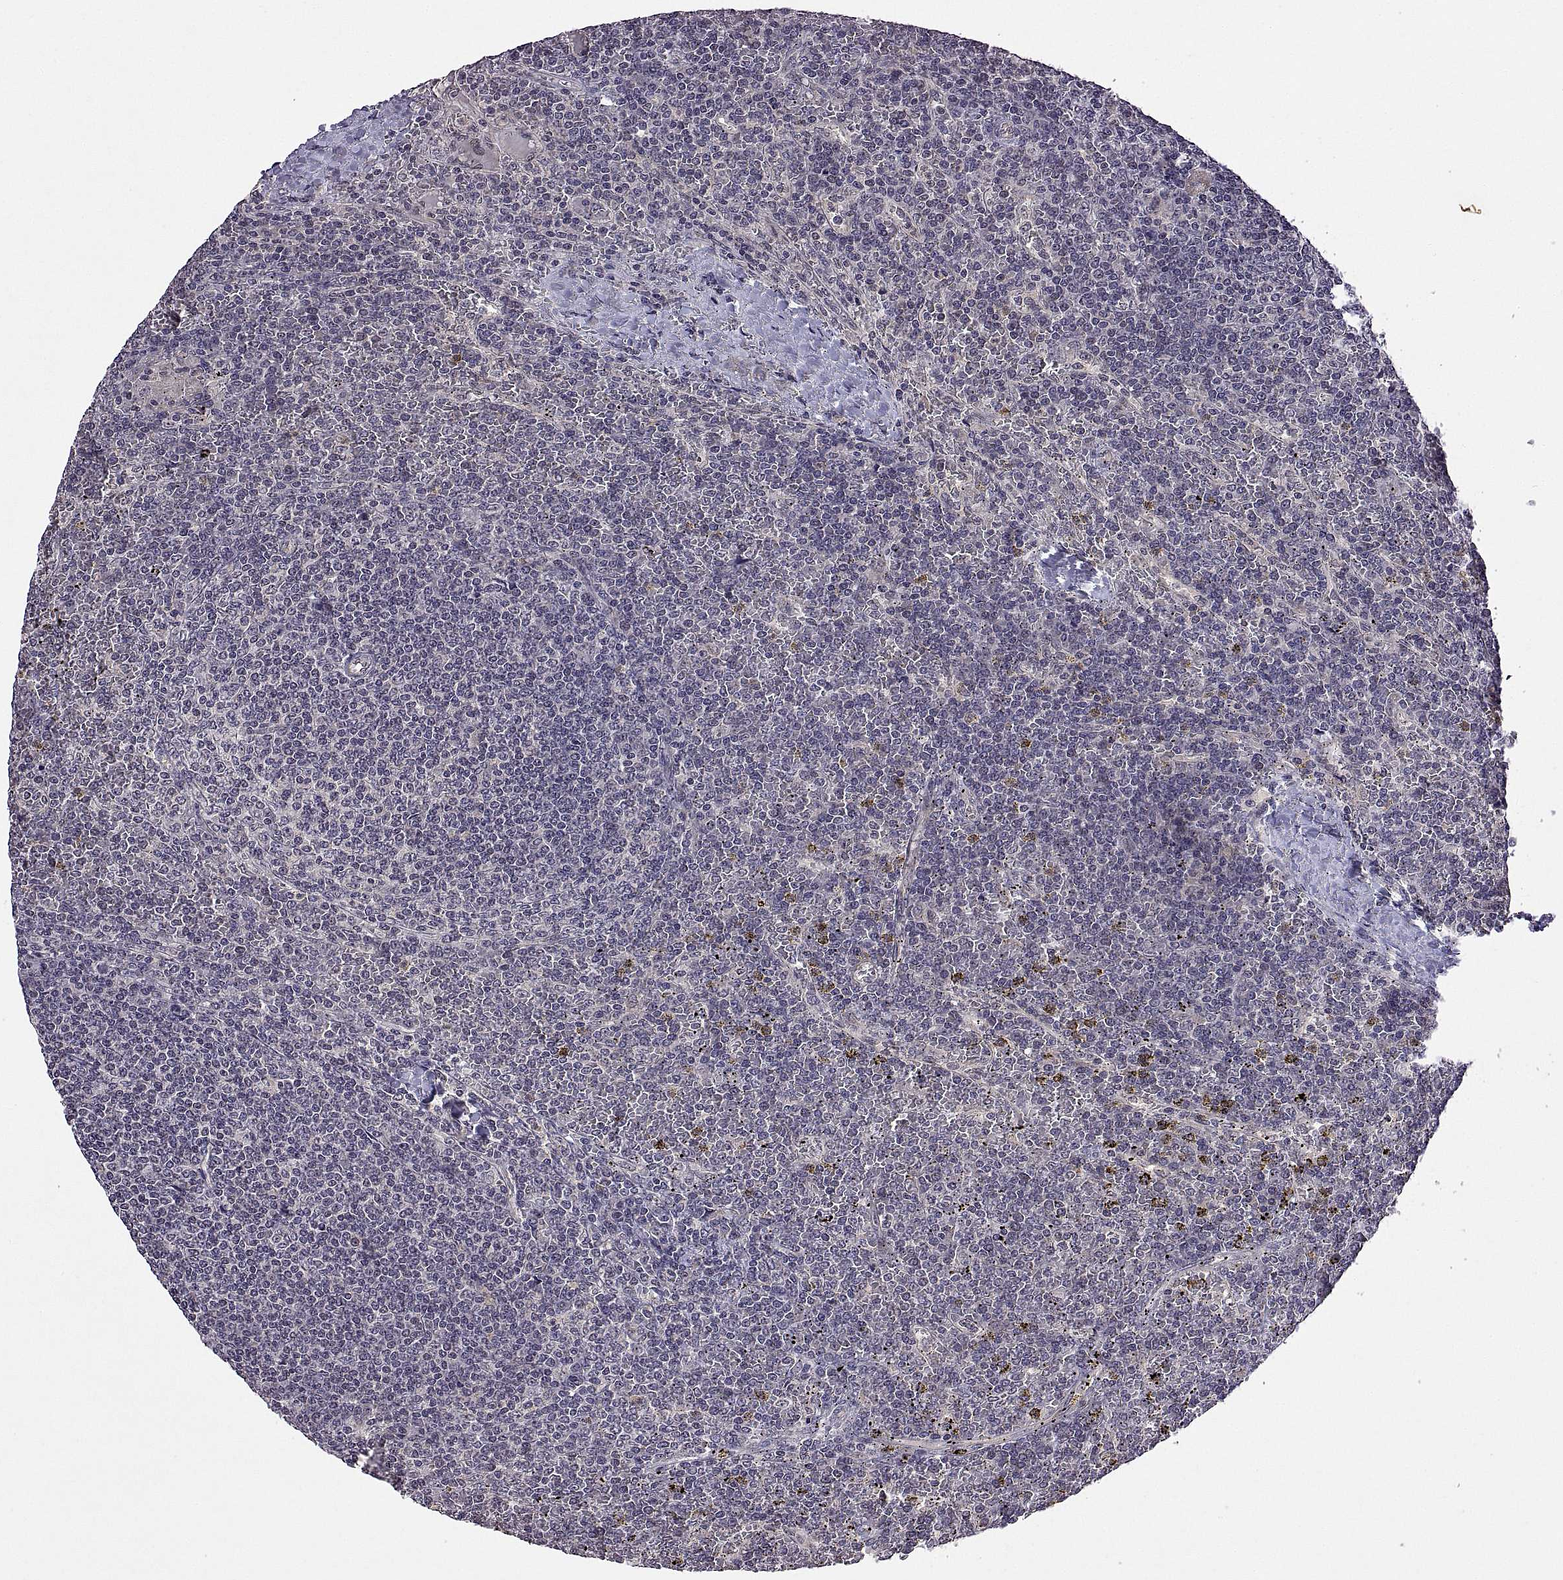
{"staining": {"intensity": "negative", "quantity": "none", "location": "none"}, "tissue": "lymphoma", "cell_type": "Tumor cells", "image_type": "cancer", "snomed": [{"axis": "morphology", "description": "Malignant lymphoma, non-Hodgkin's type, Low grade"}, {"axis": "topography", "description": "Spleen"}], "caption": "The IHC photomicrograph has no significant expression in tumor cells of lymphoma tissue.", "gene": "LAMA1", "patient": {"sex": "female", "age": 19}}